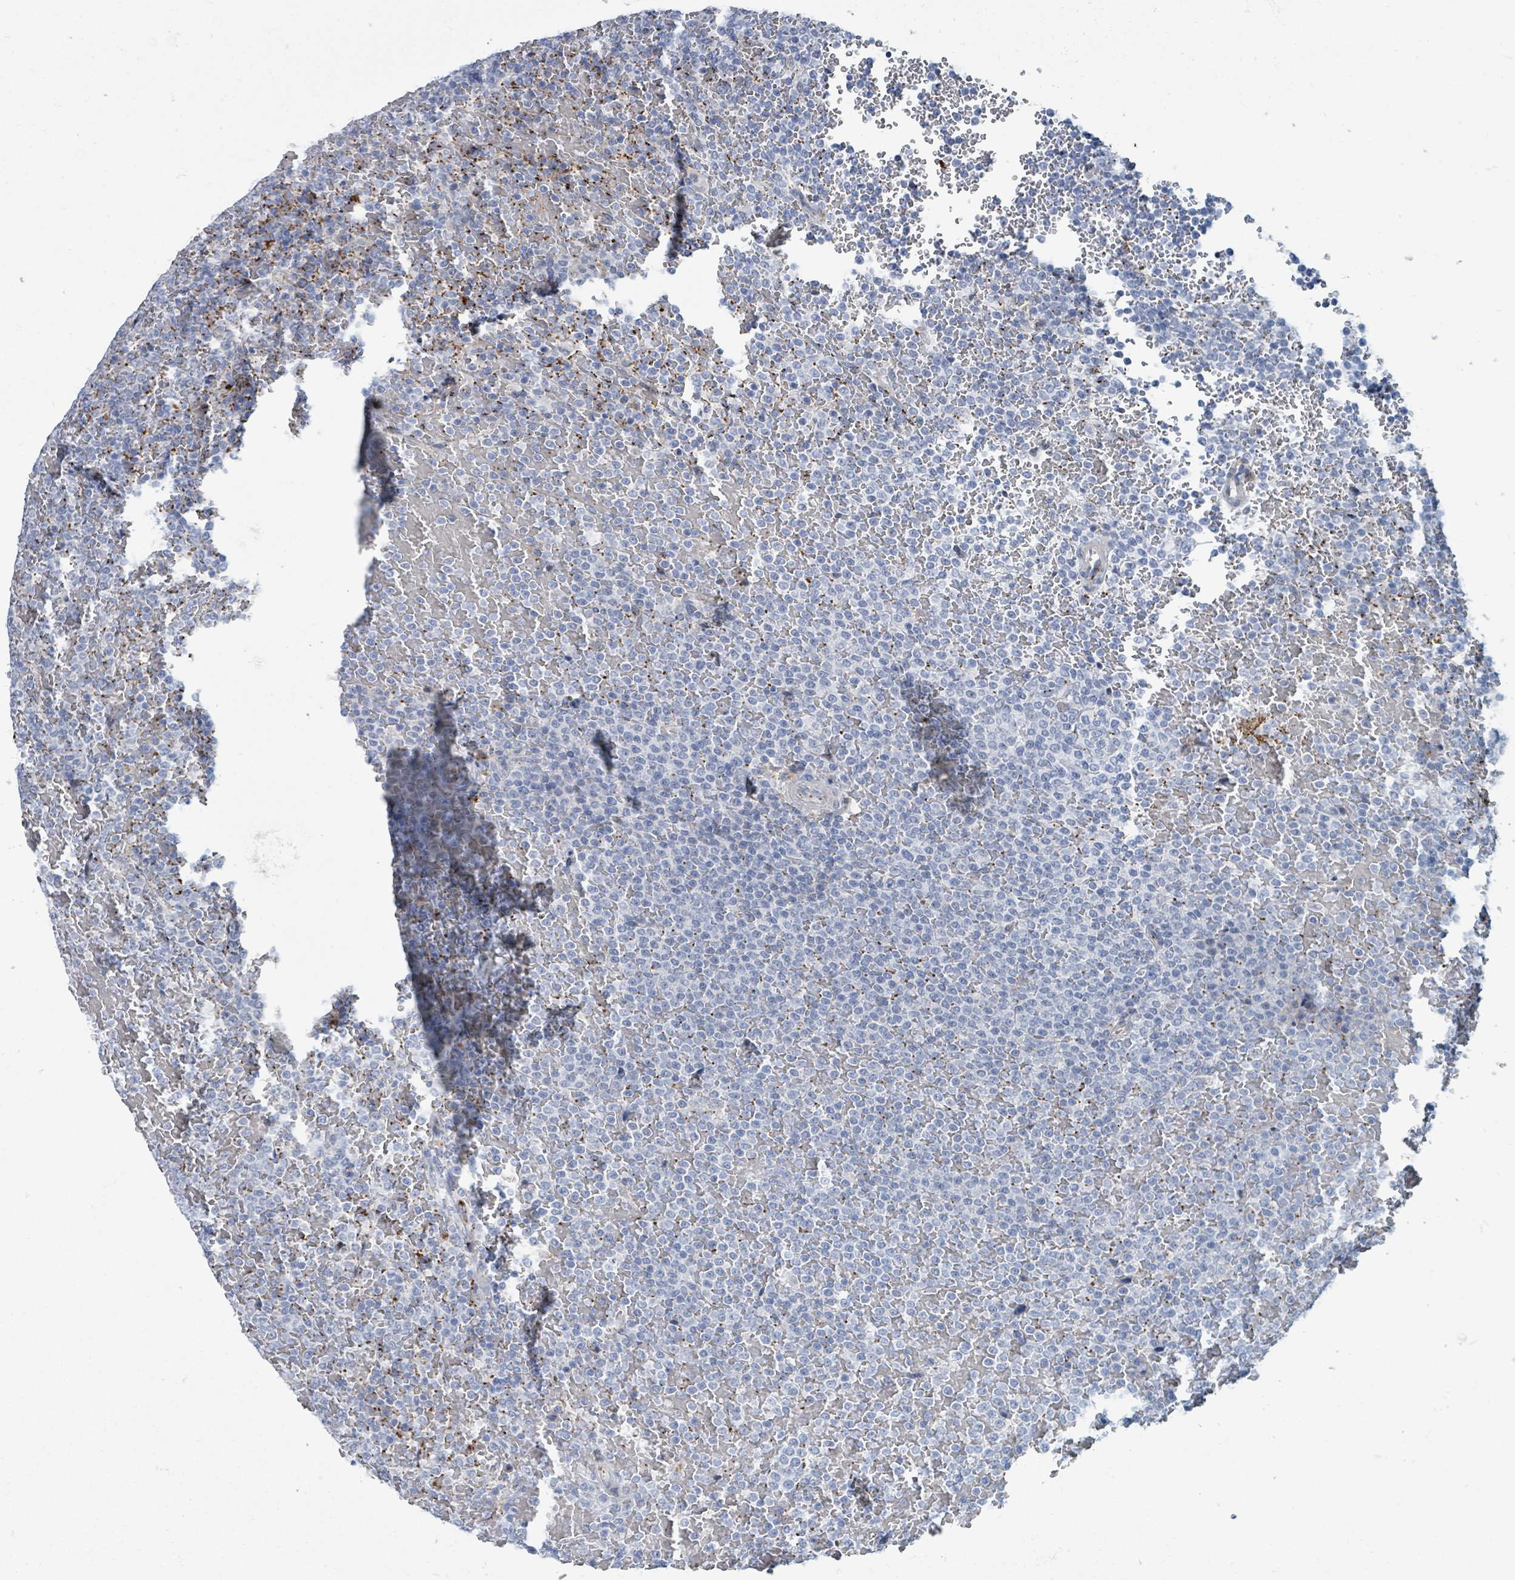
{"staining": {"intensity": "moderate", "quantity": "<25%", "location": "cytoplasmic/membranous"}, "tissue": "lymphoma", "cell_type": "Tumor cells", "image_type": "cancer", "snomed": [{"axis": "morphology", "description": "Malignant lymphoma, non-Hodgkin's type, Low grade"}, {"axis": "topography", "description": "Spleen"}], "caption": "Protein positivity by immunohistochemistry exhibits moderate cytoplasmic/membranous expression in approximately <25% of tumor cells in lymphoma.", "gene": "DCAF5", "patient": {"sex": "male", "age": 60}}